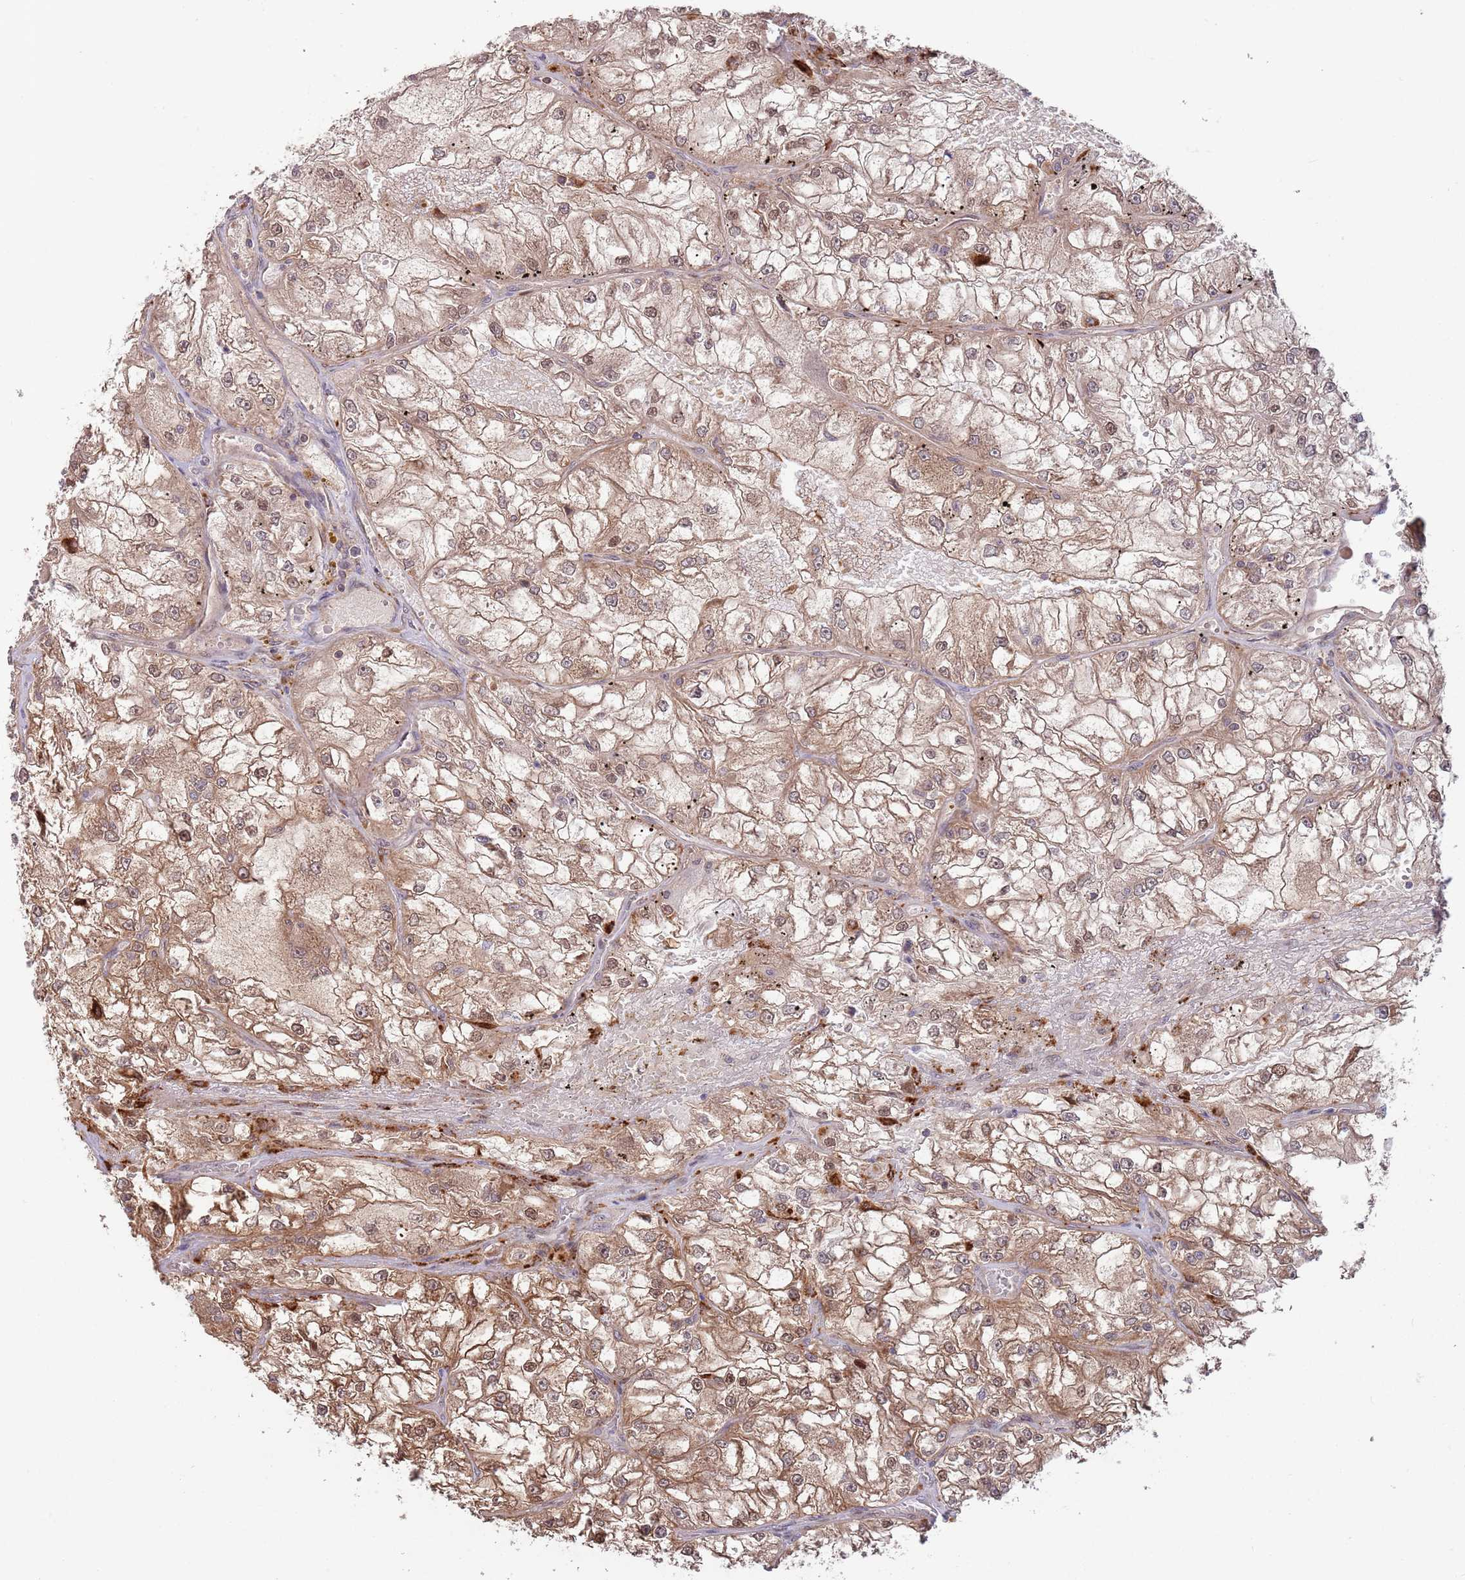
{"staining": {"intensity": "moderate", "quantity": ">75%", "location": "cytoplasmic/membranous,nuclear"}, "tissue": "renal cancer", "cell_type": "Tumor cells", "image_type": "cancer", "snomed": [{"axis": "morphology", "description": "Adenocarcinoma, NOS"}, {"axis": "topography", "description": "Kidney"}], "caption": "There is medium levels of moderate cytoplasmic/membranous and nuclear expression in tumor cells of renal cancer, as demonstrated by immunohistochemical staining (brown color).", "gene": "SALL1", "patient": {"sex": "female", "age": 72}}